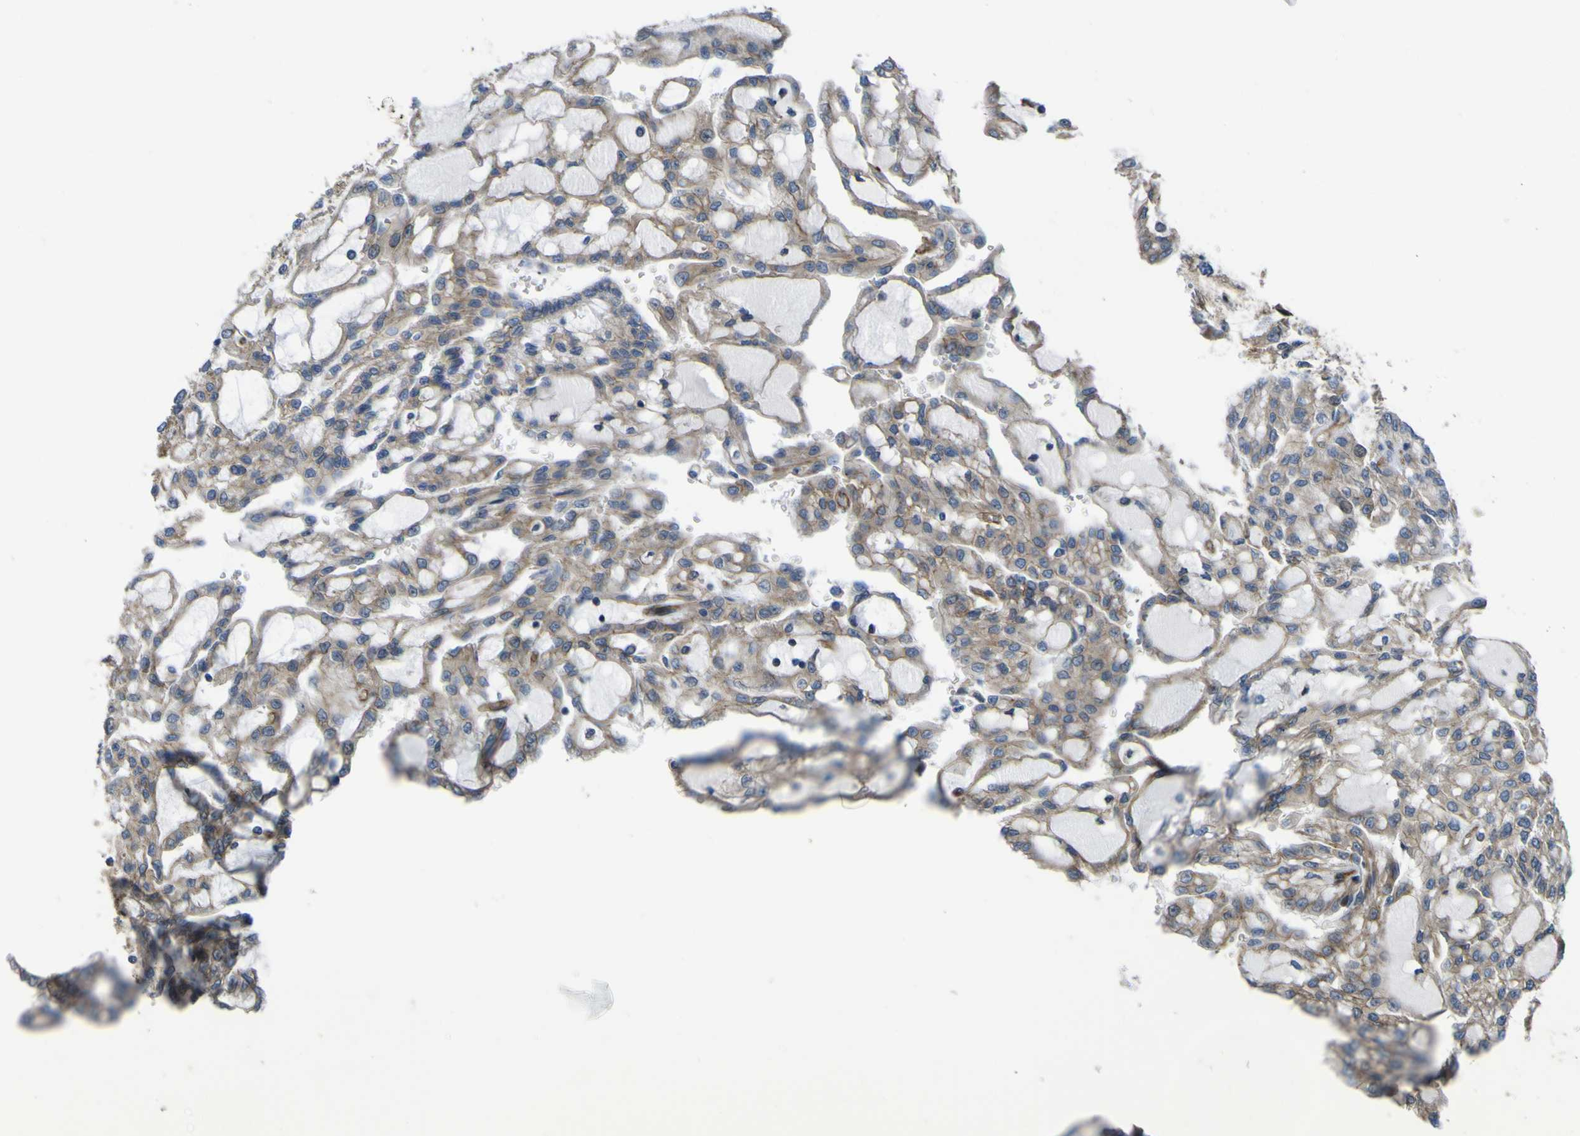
{"staining": {"intensity": "weak", "quantity": ">75%", "location": "cytoplasmic/membranous"}, "tissue": "renal cancer", "cell_type": "Tumor cells", "image_type": "cancer", "snomed": [{"axis": "morphology", "description": "Adenocarcinoma, NOS"}, {"axis": "topography", "description": "Kidney"}], "caption": "Immunohistochemistry (IHC) histopathology image of neoplastic tissue: human renal adenocarcinoma stained using IHC reveals low levels of weak protein expression localized specifically in the cytoplasmic/membranous of tumor cells, appearing as a cytoplasmic/membranous brown color.", "gene": "FBXO30", "patient": {"sex": "male", "age": 63}}